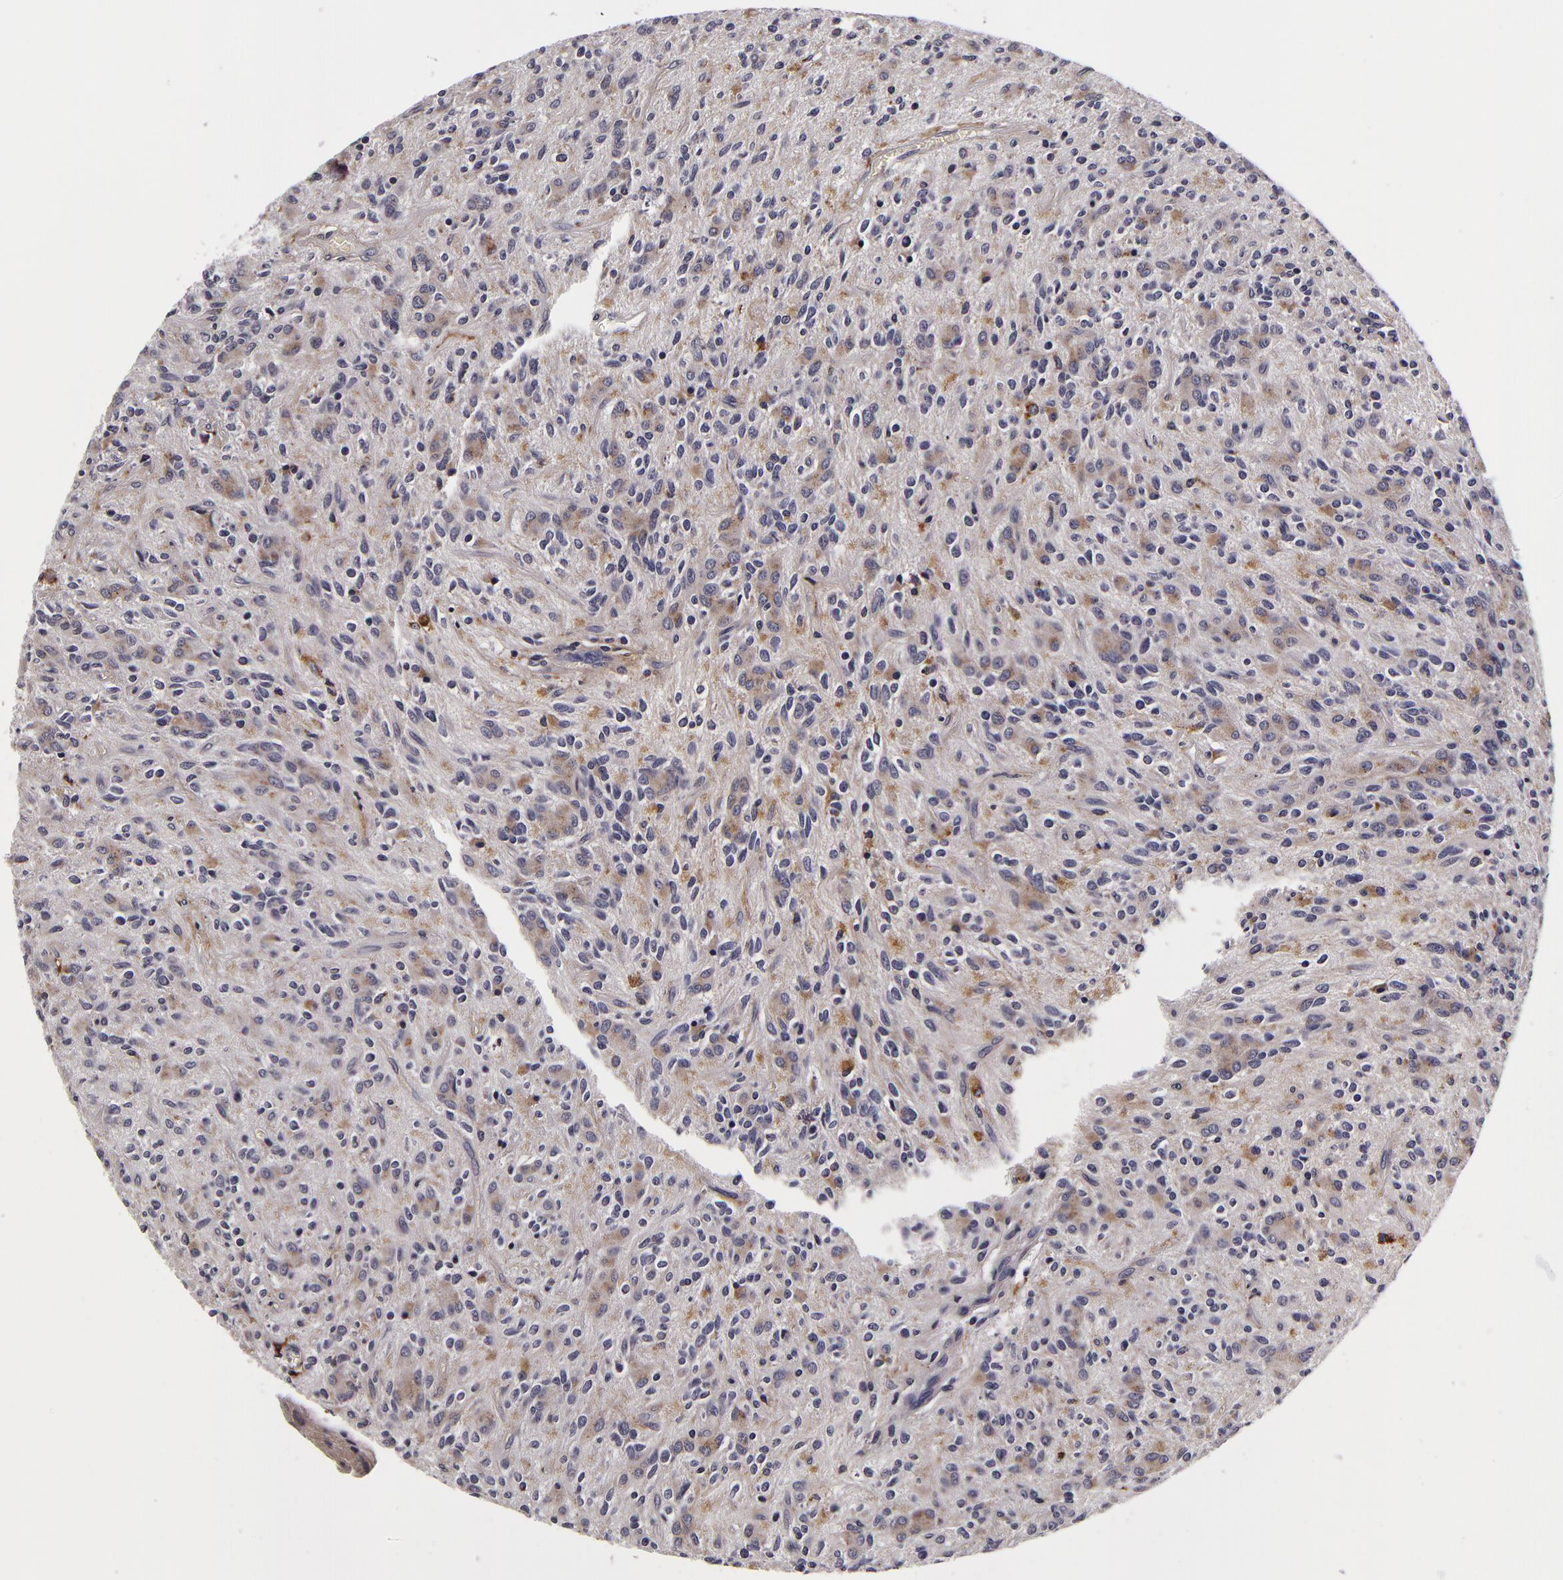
{"staining": {"intensity": "negative", "quantity": "none", "location": "none"}, "tissue": "glioma", "cell_type": "Tumor cells", "image_type": "cancer", "snomed": [{"axis": "morphology", "description": "Glioma, malignant, Low grade"}, {"axis": "topography", "description": "Brain"}], "caption": "DAB immunohistochemical staining of malignant glioma (low-grade) reveals no significant expression in tumor cells.", "gene": "LGALS3BP", "patient": {"sex": "female", "age": 15}}